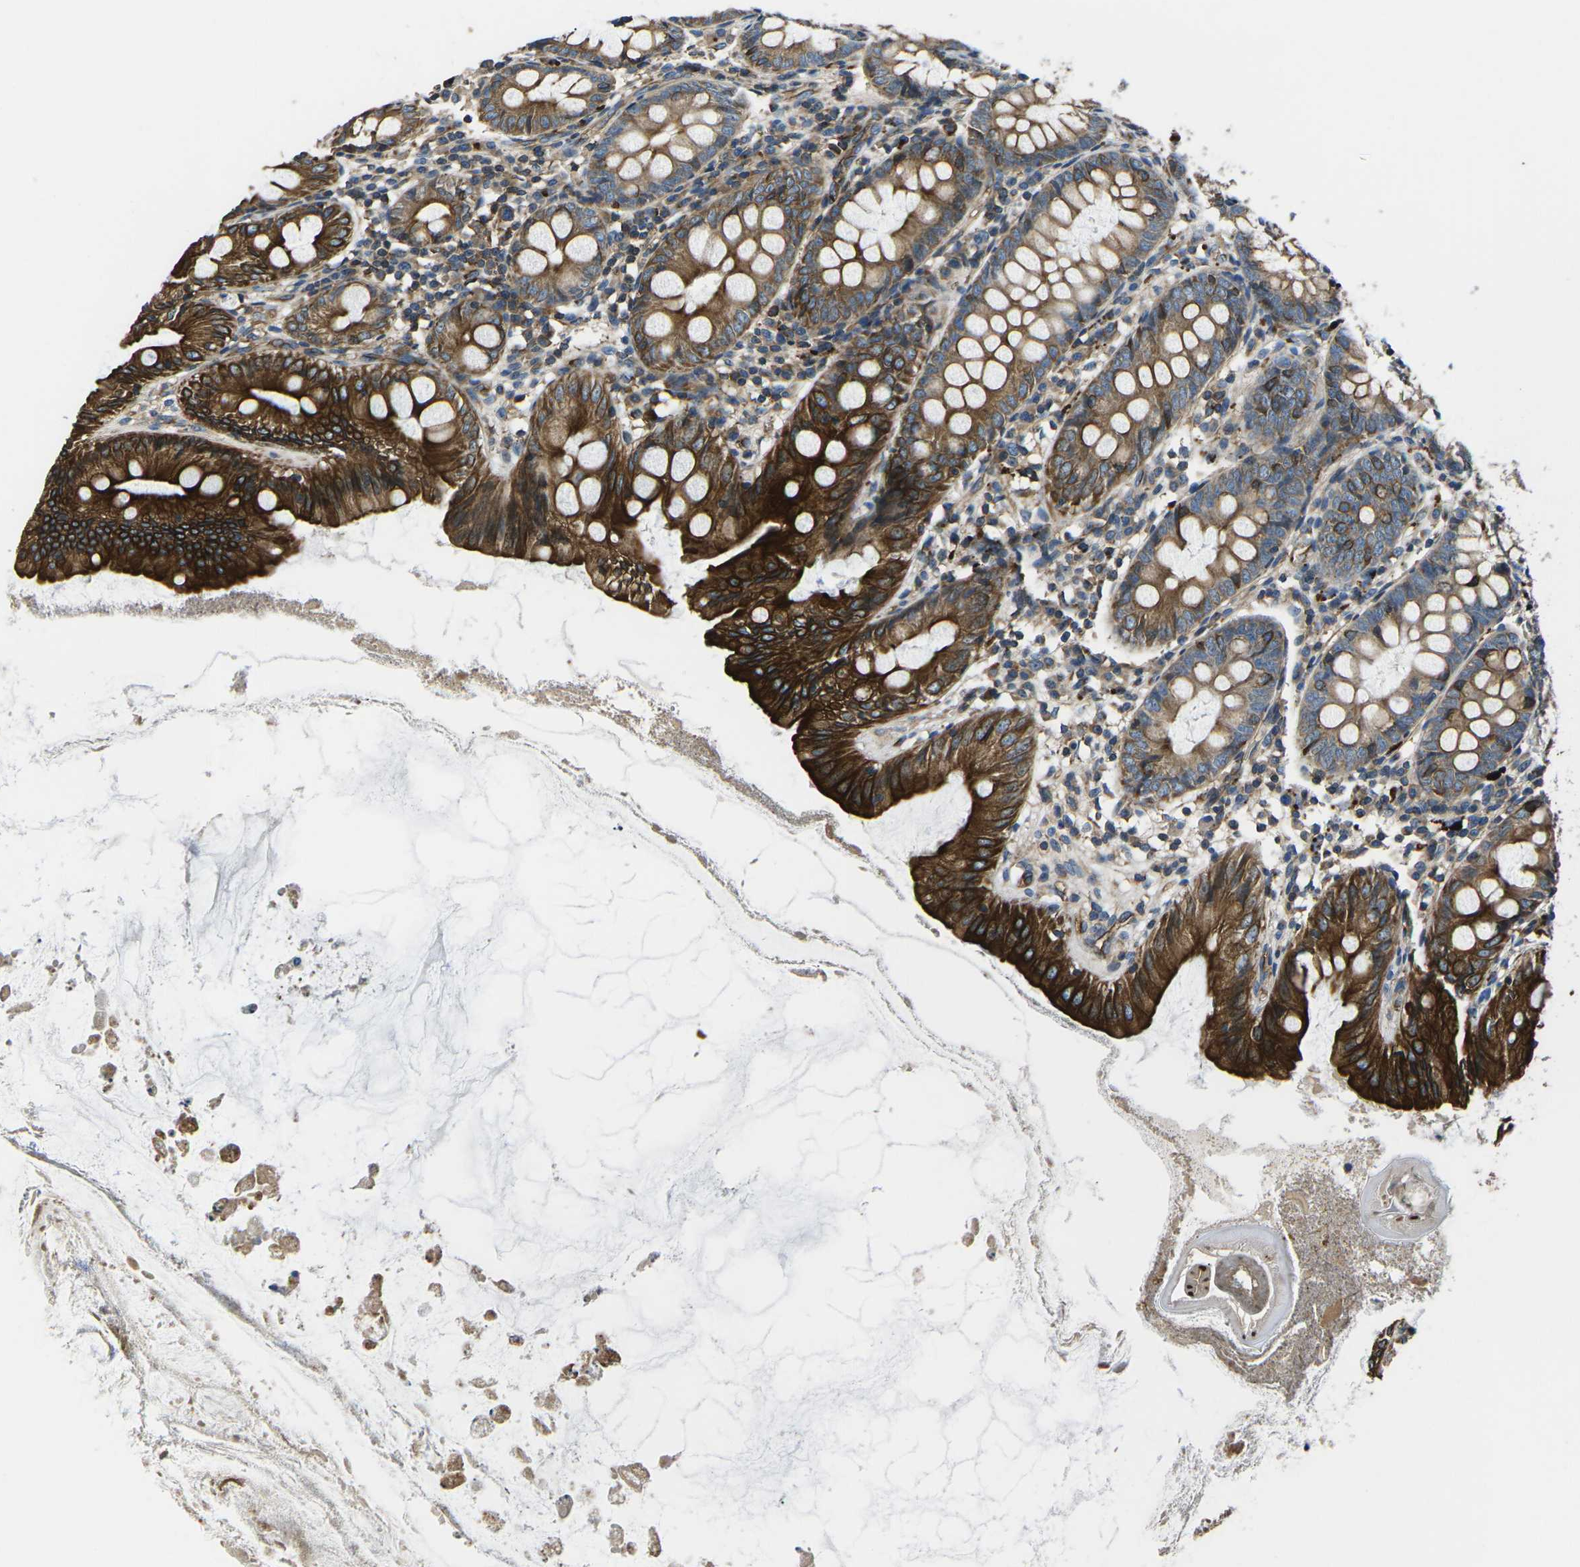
{"staining": {"intensity": "strong", "quantity": "25%-75%", "location": "cytoplasmic/membranous"}, "tissue": "appendix", "cell_type": "Glandular cells", "image_type": "normal", "snomed": [{"axis": "morphology", "description": "Normal tissue, NOS"}, {"axis": "topography", "description": "Appendix"}], "caption": "About 25%-75% of glandular cells in benign appendix exhibit strong cytoplasmic/membranous protein staining as visualized by brown immunohistochemical staining.", "gene": "KCNJ15", "patient": {"sex": "female", "age": 77}}